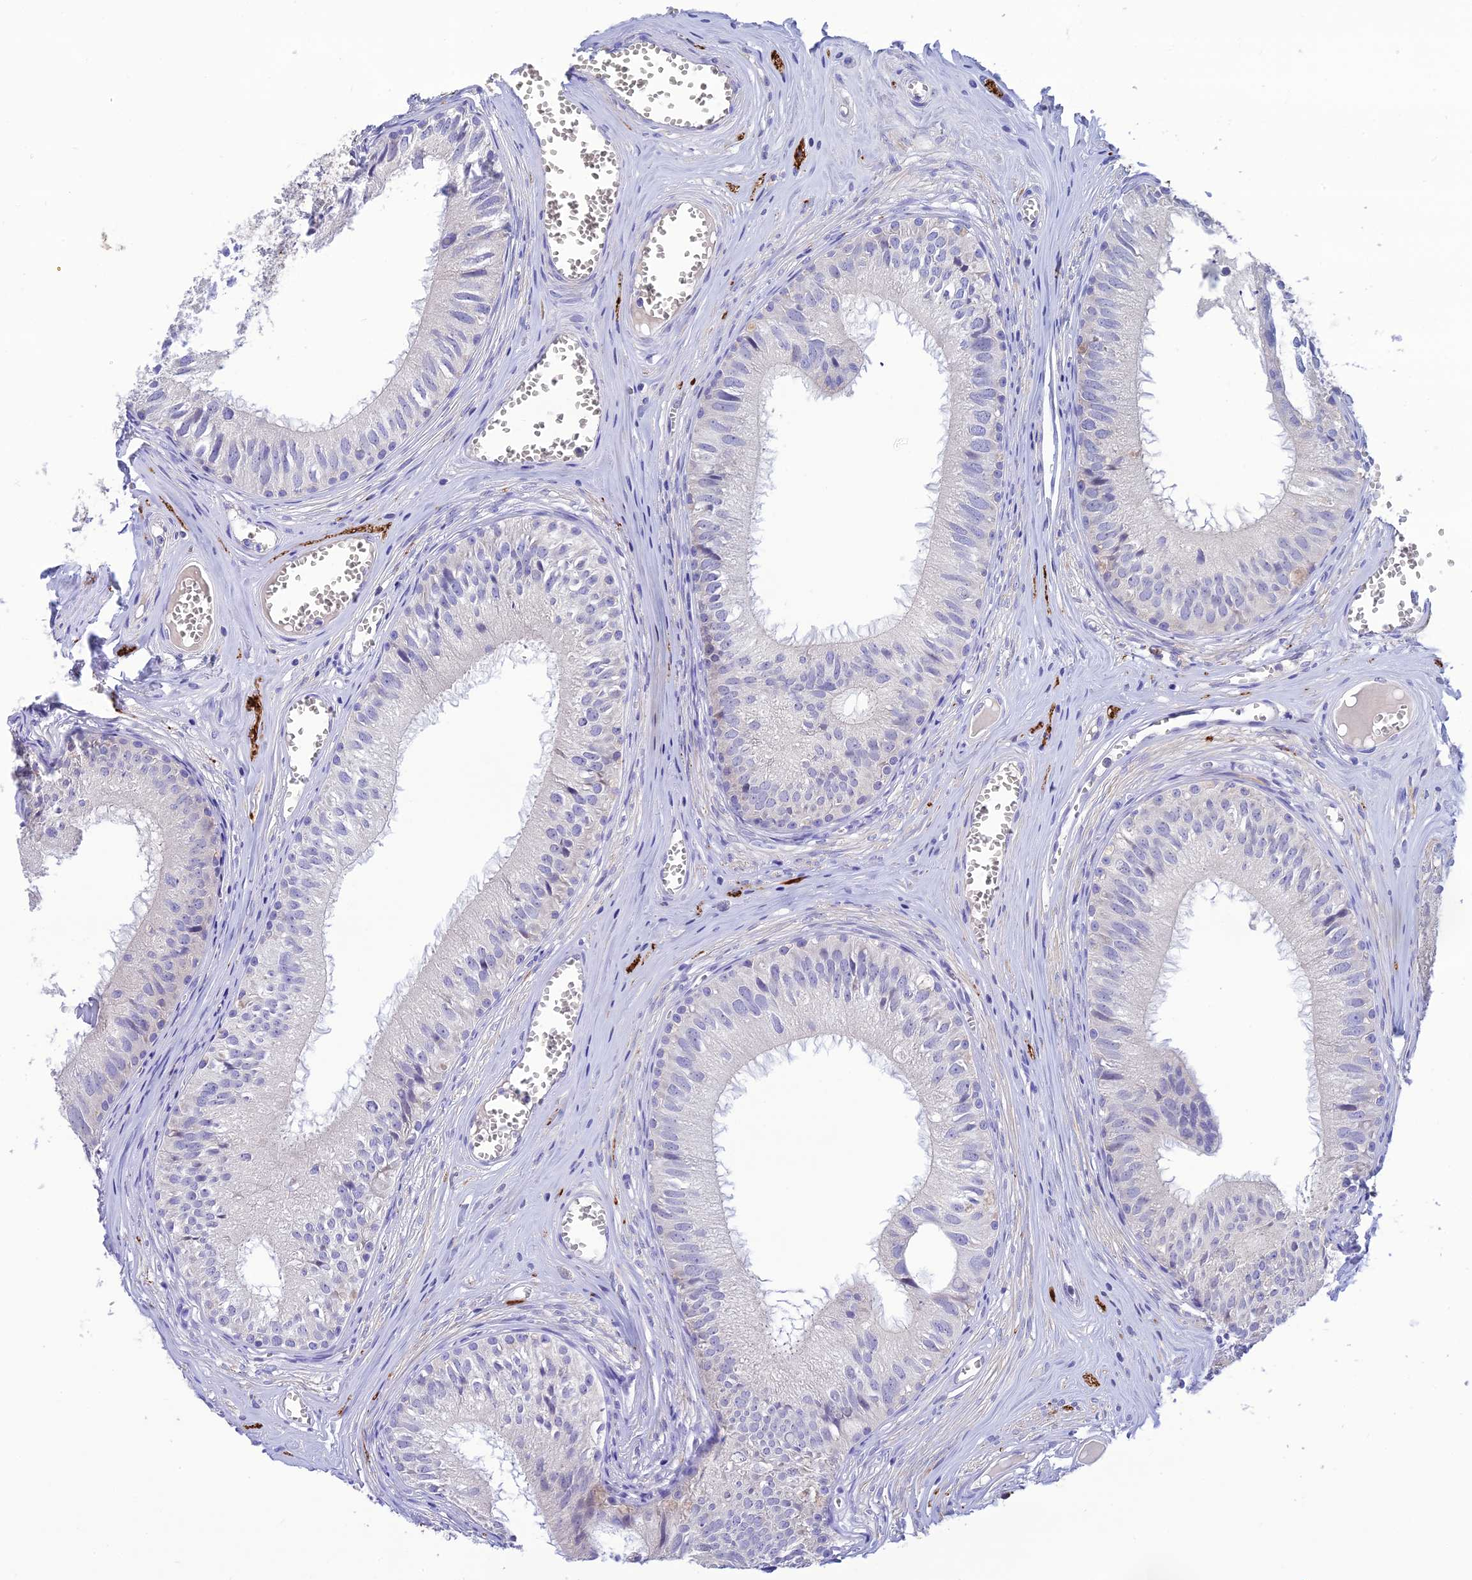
{"staining": {"intensity": "strong", "quantity": "<25%", "location": "cytoplasmic/membranous"}, "tissue": "epididymis", "cell_type": "Glandular cells", "image_type": "normal", "snomed": [{"axis": "morphology", "description": "Normal tissue, NOS"}, {"axis": "topography", "description": "Epididymis"}], "caption": "The immunohistochemical stain highlights strong cytoplasmic/membranous expression in glandular cells of unremarkable epididymis. (IHC, brightfield microscopy, high magnification).", "gene": "XPO7", "patient": {"sex": "male", "age": 36}}